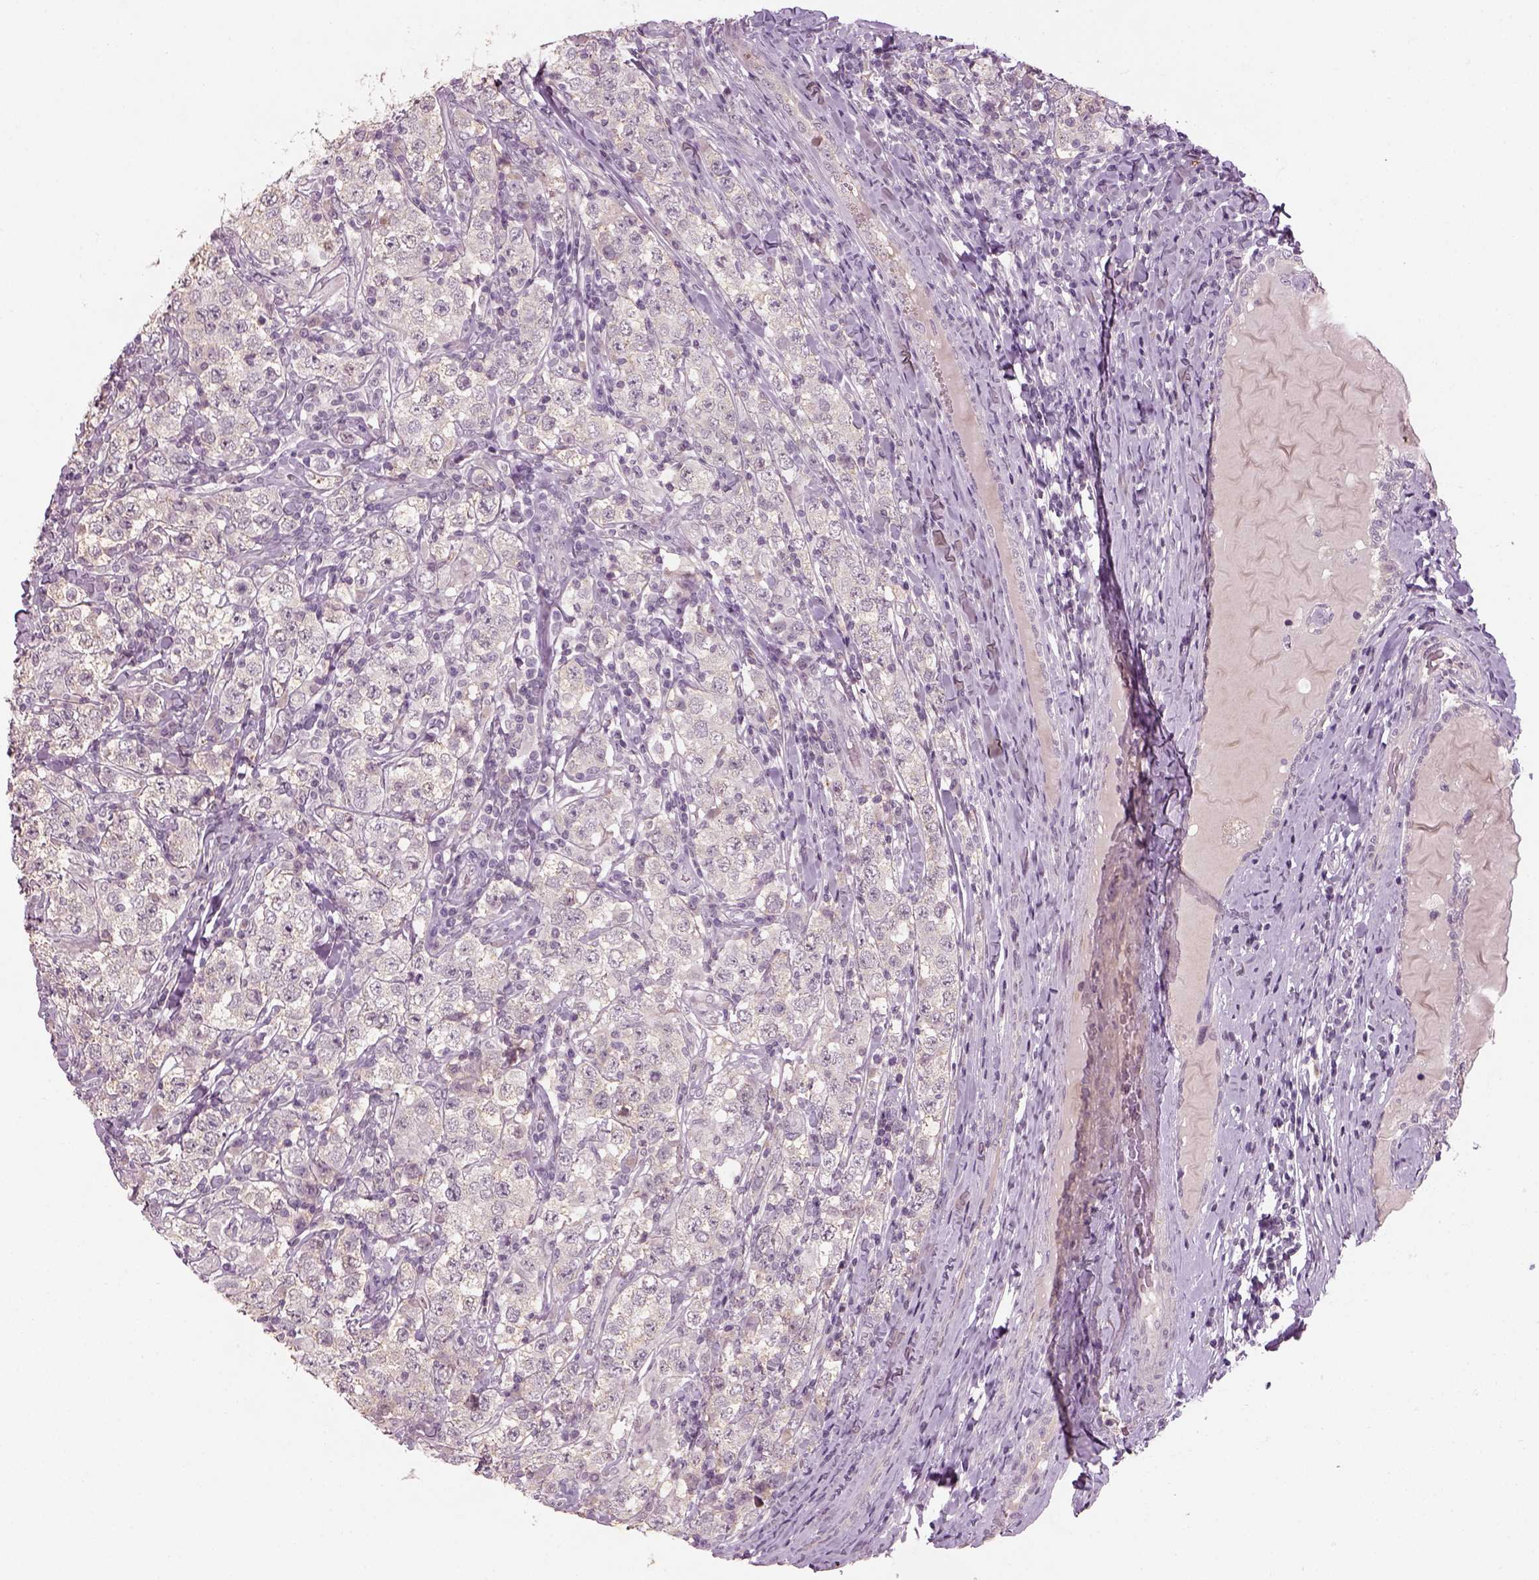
{"staining": {"intensity": "negative", "quantity": "none", "location": "none"}, "tissue": "testis cancer", "cell_type": "Tumor cells", "image_type": "cancer", "snomed": [{"axis": "morphology", "description": "Seminoma, NOS"}, {"axis": "morphology", "description": "Carcinoma, Embryonal, NOS"}, {"axis": "topography", "description": "Testis"}], "caption": "Tumor cells show no significant protein positivity in testis cancer (embryonal carcinoma). The staining was performed using DAB to visualize the protein expression in brown, while the nuclei were stained in blue with hematoxylin (Magnification: 20x).", "gene": "GDNF", "patient": {"sex": "male", "age": 41}}